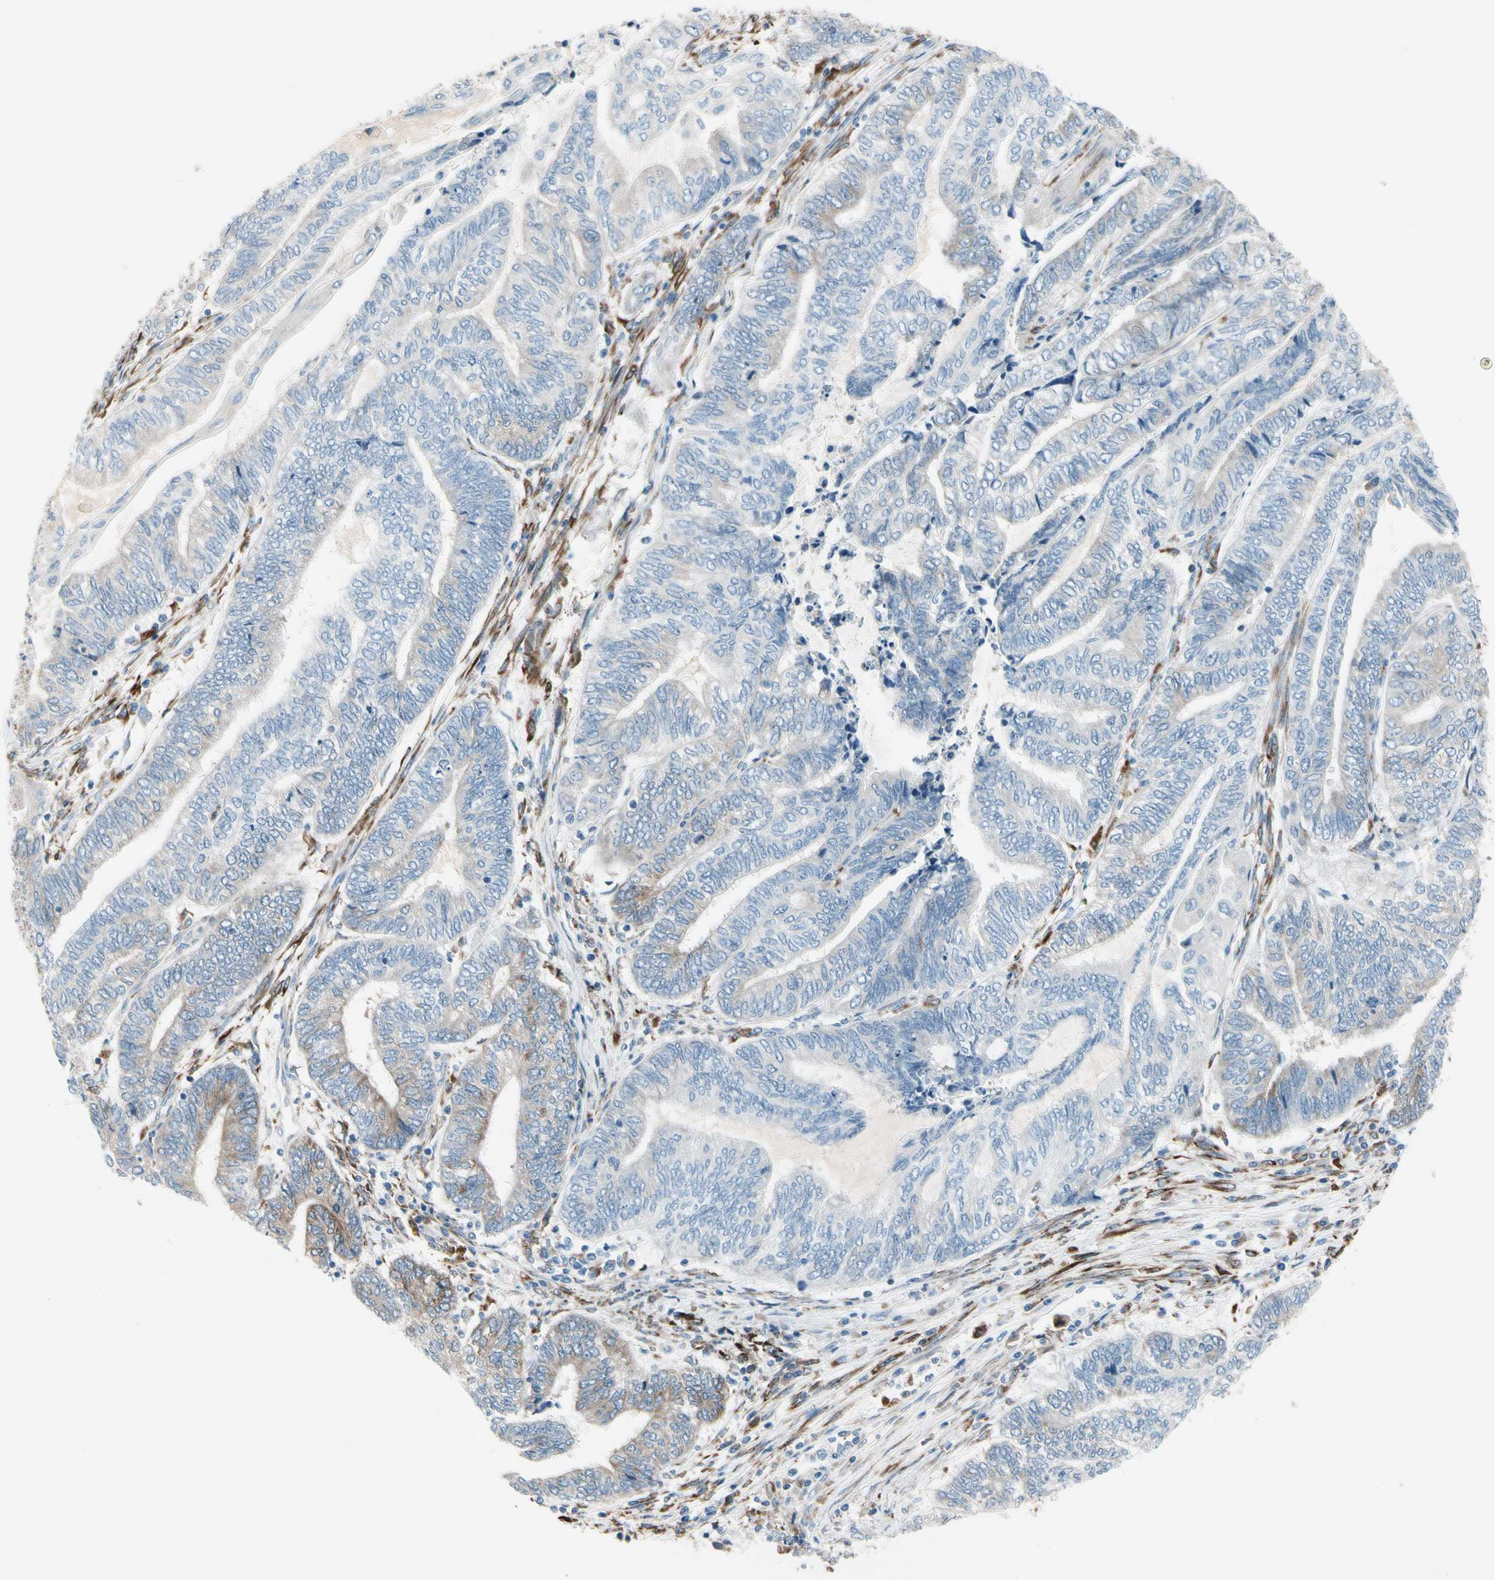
{"staining": {"intensity": "moderate", "quantity": "25%-75%", "location": "cytoplasmic/membranous"}, "tissue": "endometrial cancer", "cell_type": "Tumor cells", "image_type": "cancer", "snomed": [{"axis": "morphology", "description": "Adenocarcinoma, NOS"}, {"axis": "topography", "description": "Uterus"}, {"axis": "topography", "description": "Endometrium"}], "caption": "Human endometrial cancer stained with a brown dye demonstrates moderate cytoplasmic/membranous positive expression in approximately 25%-75% of tumor cells.", "gene": "LRPAP1", "patient": {"sex": "female", "age": 70}}